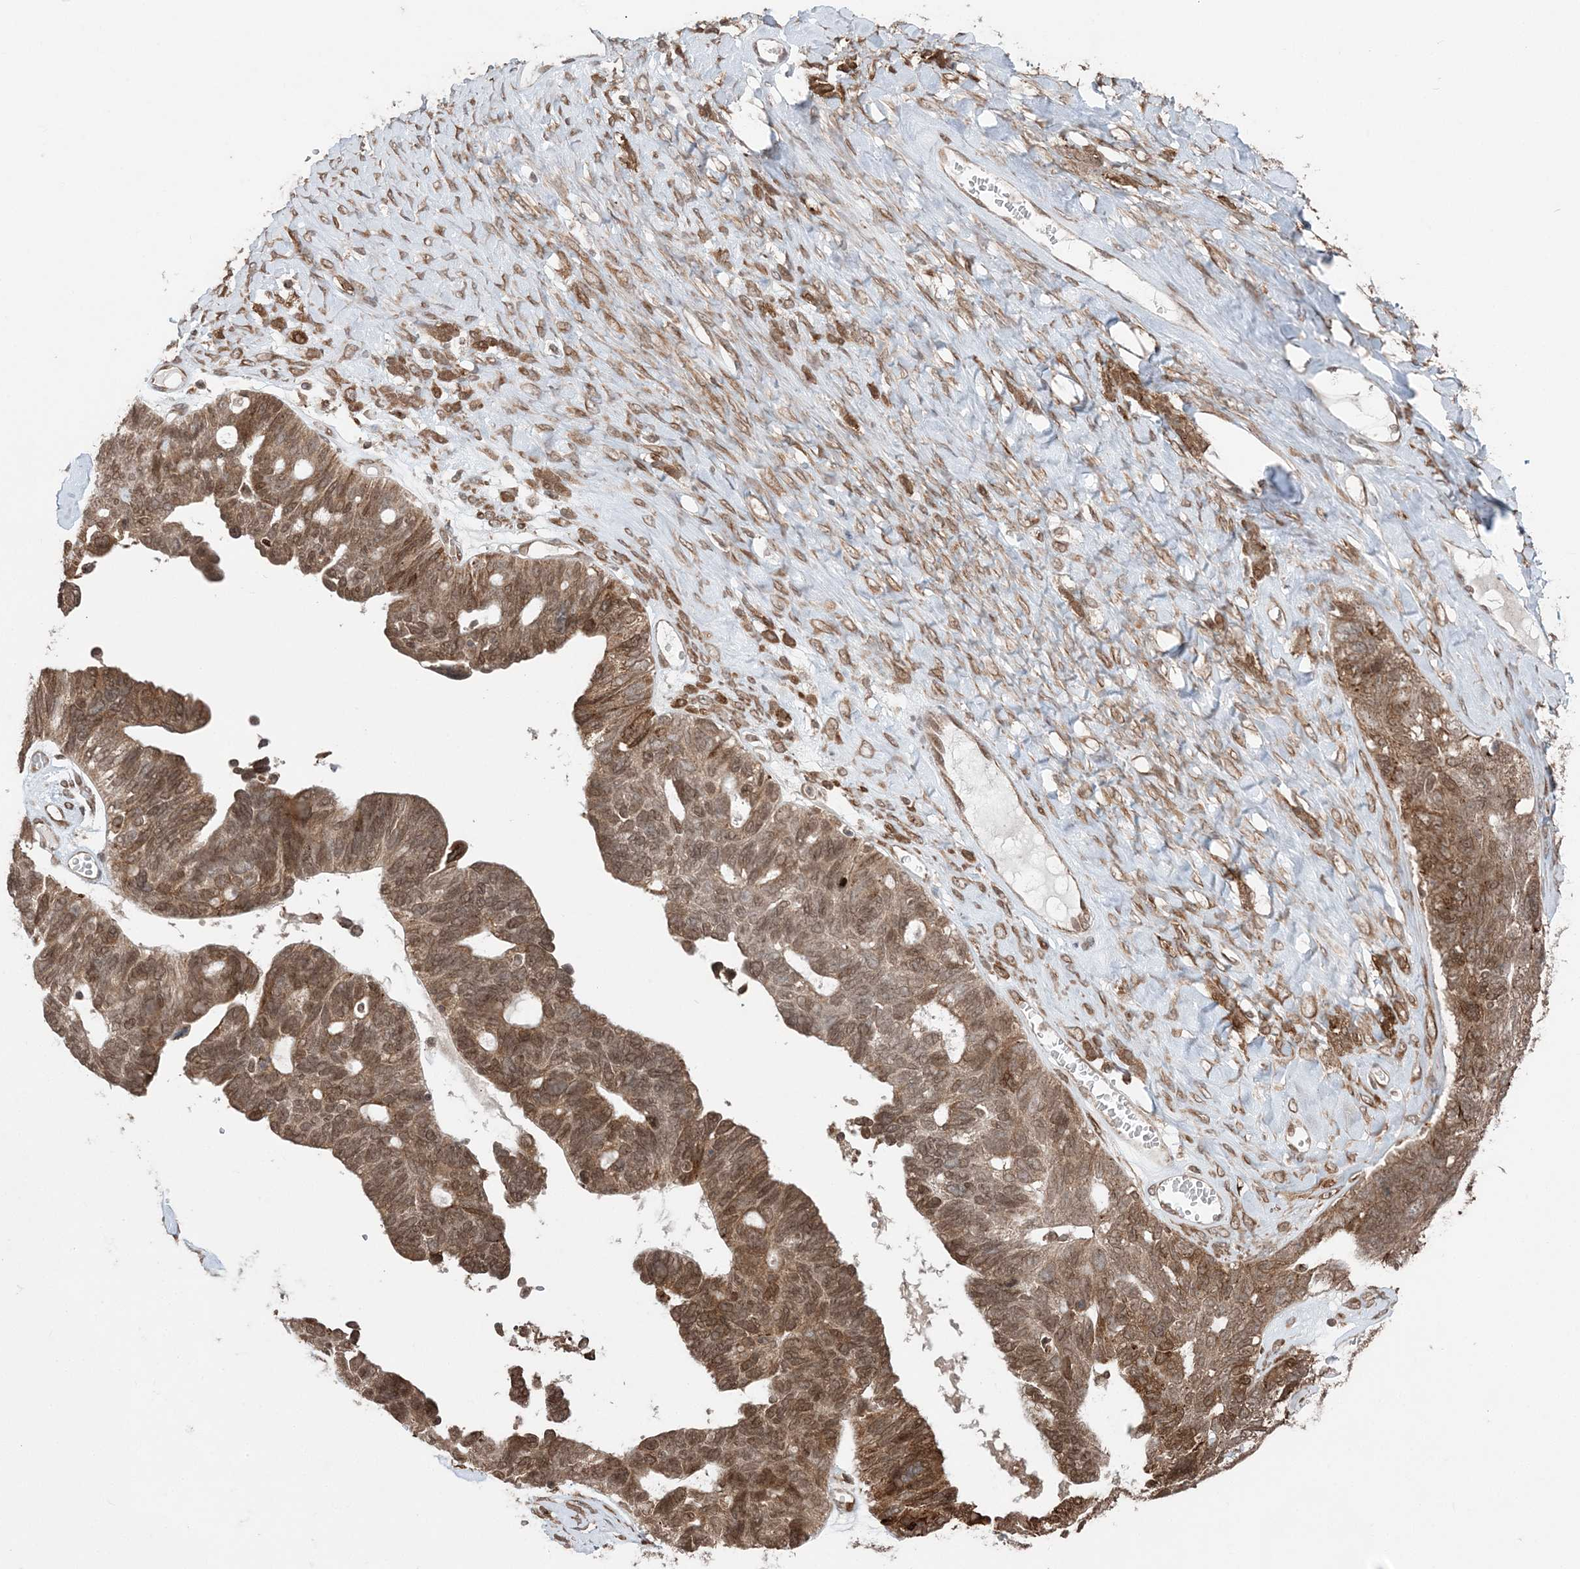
{"staining": {"intensity": "moderate", "quantity": ">75%", "location": "cytoplasmic/membranous,nuclear"}, "tissue": "ovarian cancer", "cell_type": "Tumor cells", "image_type": "cancer", "snomed": [{"axis": "morphology", "description": "Cystadenocarcinoma, serous, NOS"}, {"axis": "topography", "description": "Ovary"}], "caption": "DAB immunohistochemical staining of human ovarian serous cystadenocarcinoma exhibits moderate cytoplasmic/membranous and nuclear protein positivity in approximately >75% of tumor cells. The protein is shown in brown color, while the nuclei are stained blue.", "gene": "TMED10", "patient": {"sex": "female", "age": 79}}